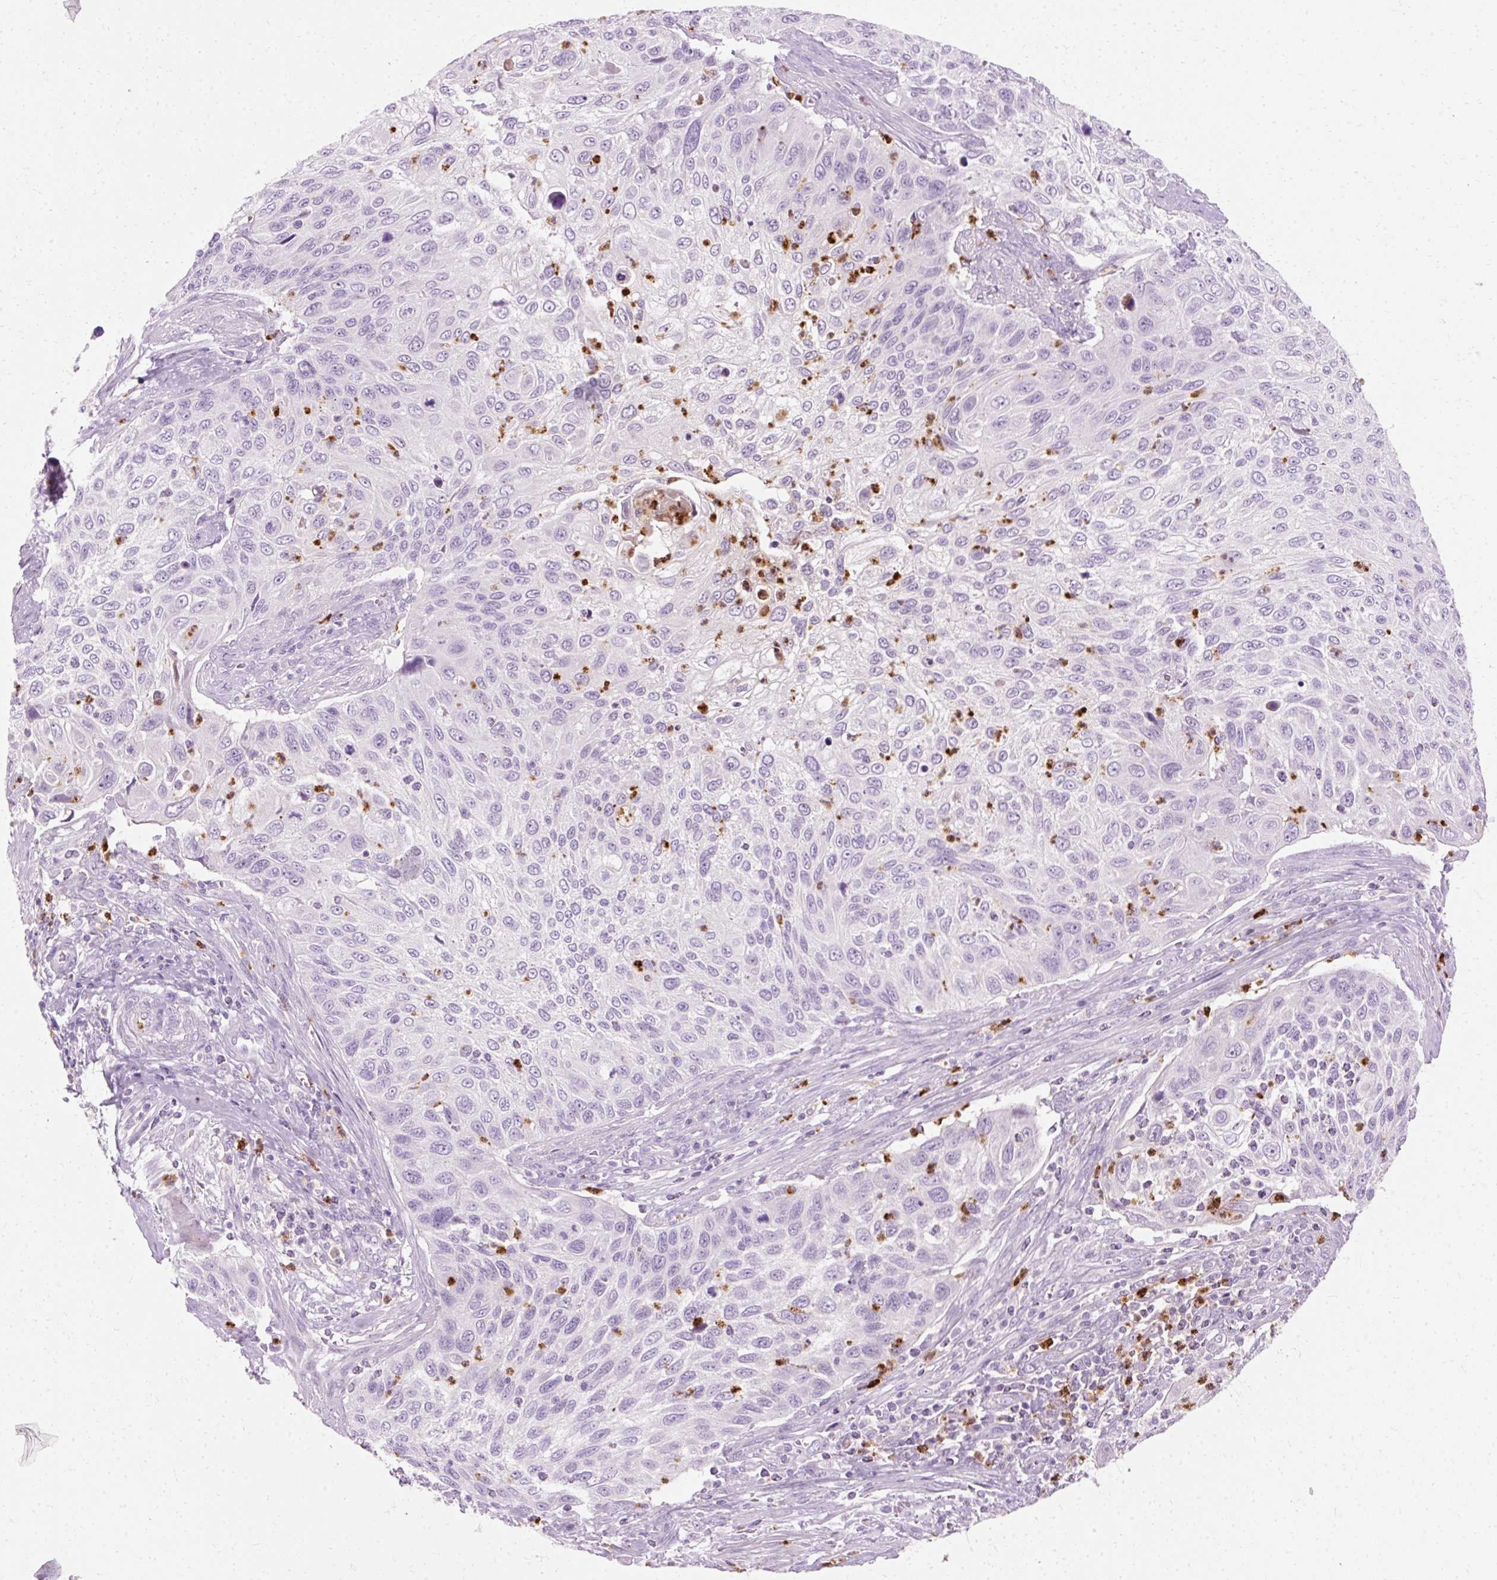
{"staining": {"intensity": "negative", "quantity": "none", "location": "none"}, "tissue": "cervical cancer", "cell_type": "Tumor cells", "image_type": "cancer", "snomed": [{"axis": "morphology", "description": "Squamous cell carcinoma, NOS"}, {"axis": "topography", "description": "Cervix"}], "caption": "There is no significant staining in tumor cells of cervical squamous cell carcinoma.", "gene": "DEFA1", "patient": {"sex": "female", "age": 70}}